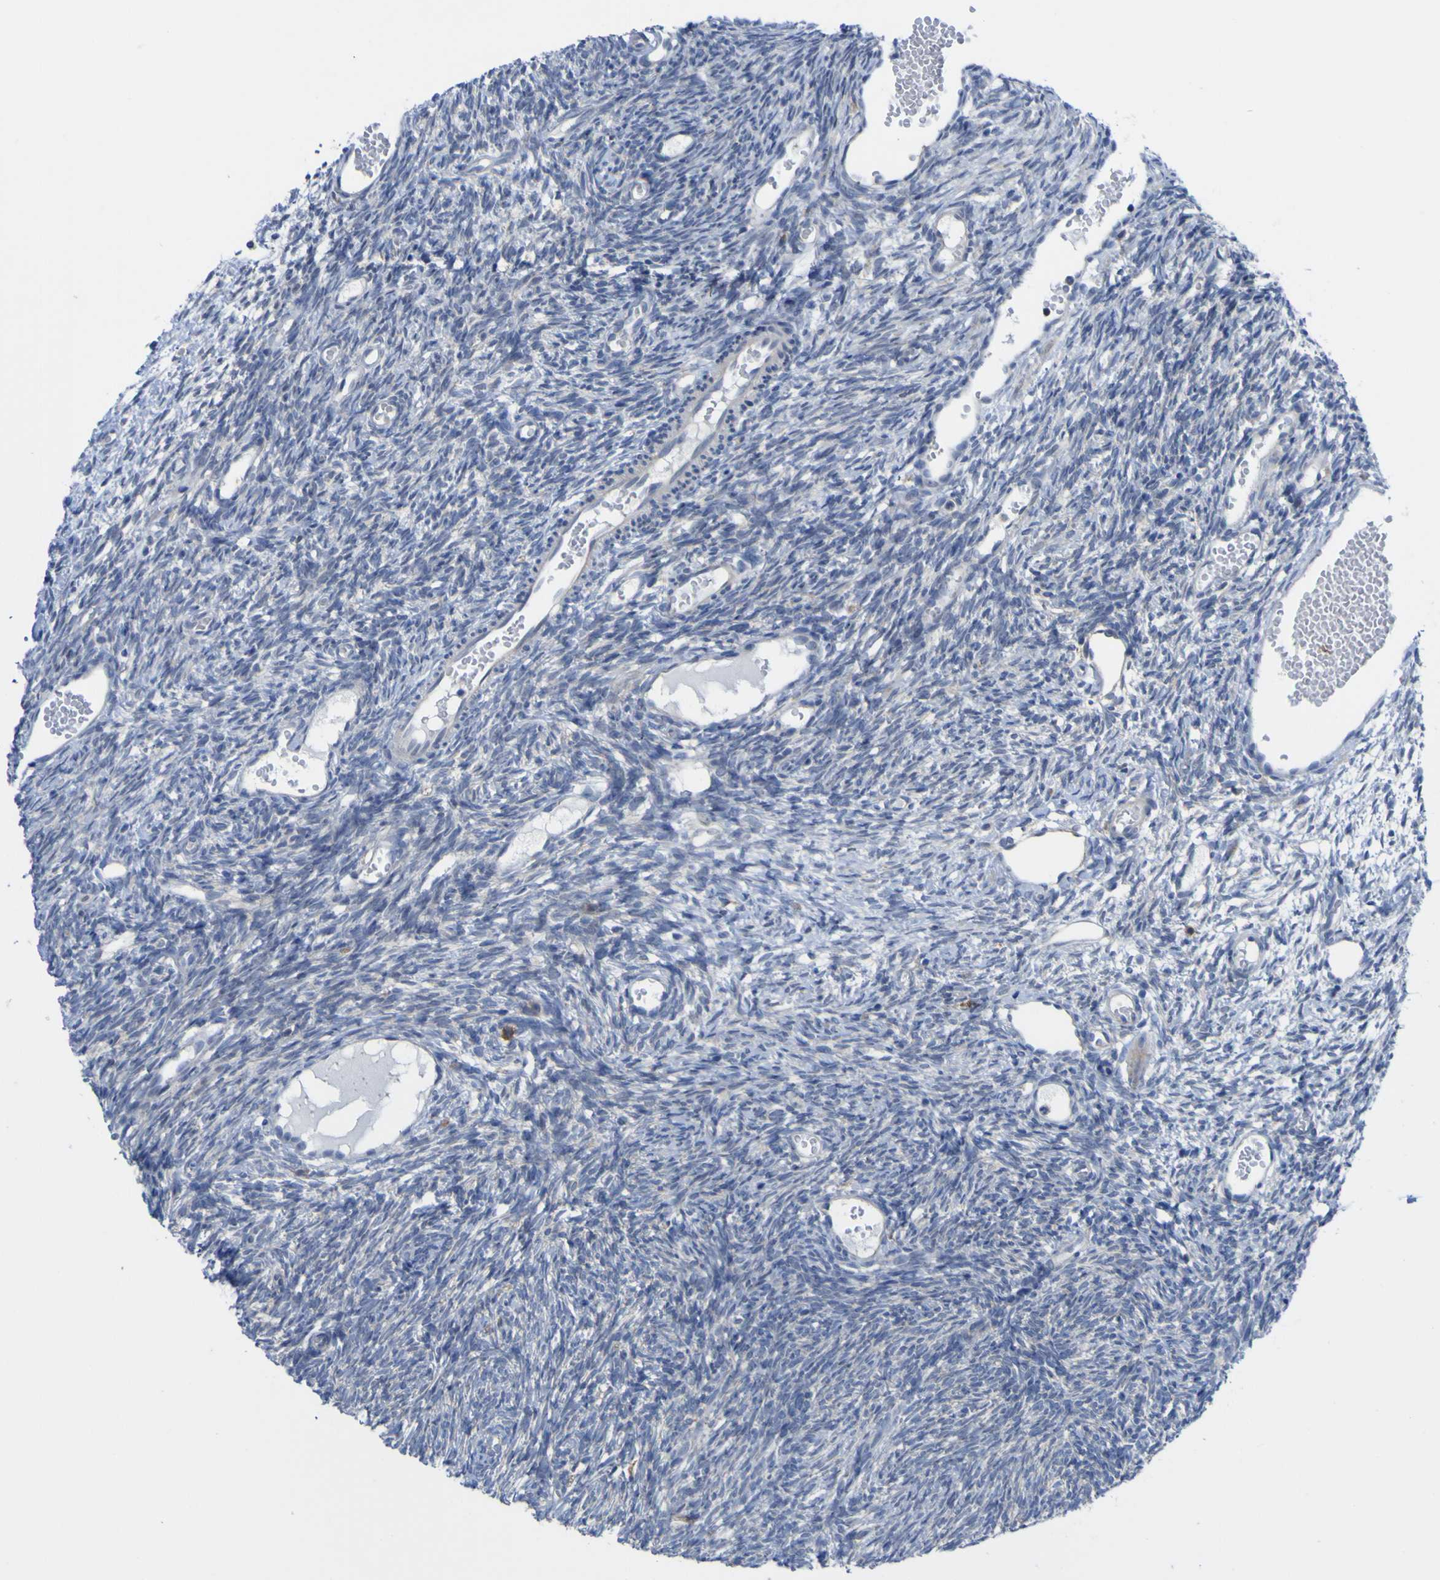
{"staining": {"intensity": "negative", "quantity": "none", "location": "none"}, "tissue": "ovary", "cell_type": "Ovarian stroma cells", "image_type": "normal", "snomed": [{"axis": "morphology", "description": "Normal tissue, NOS"}, {"axis": "topography", "description": "Ovary"}], "caption": "DAB (3,3'-diaminobenzidine) immunohistochemical staining of unremarkable ovary exhibits no significant positivity in ovarian stroma cells. The staining is performed using DAB brown chromogen with nuclei counter-stained in using hematoxylin.", "gene": "TNFRSF11A", "patient": {"sex": "female", "age": 35}}